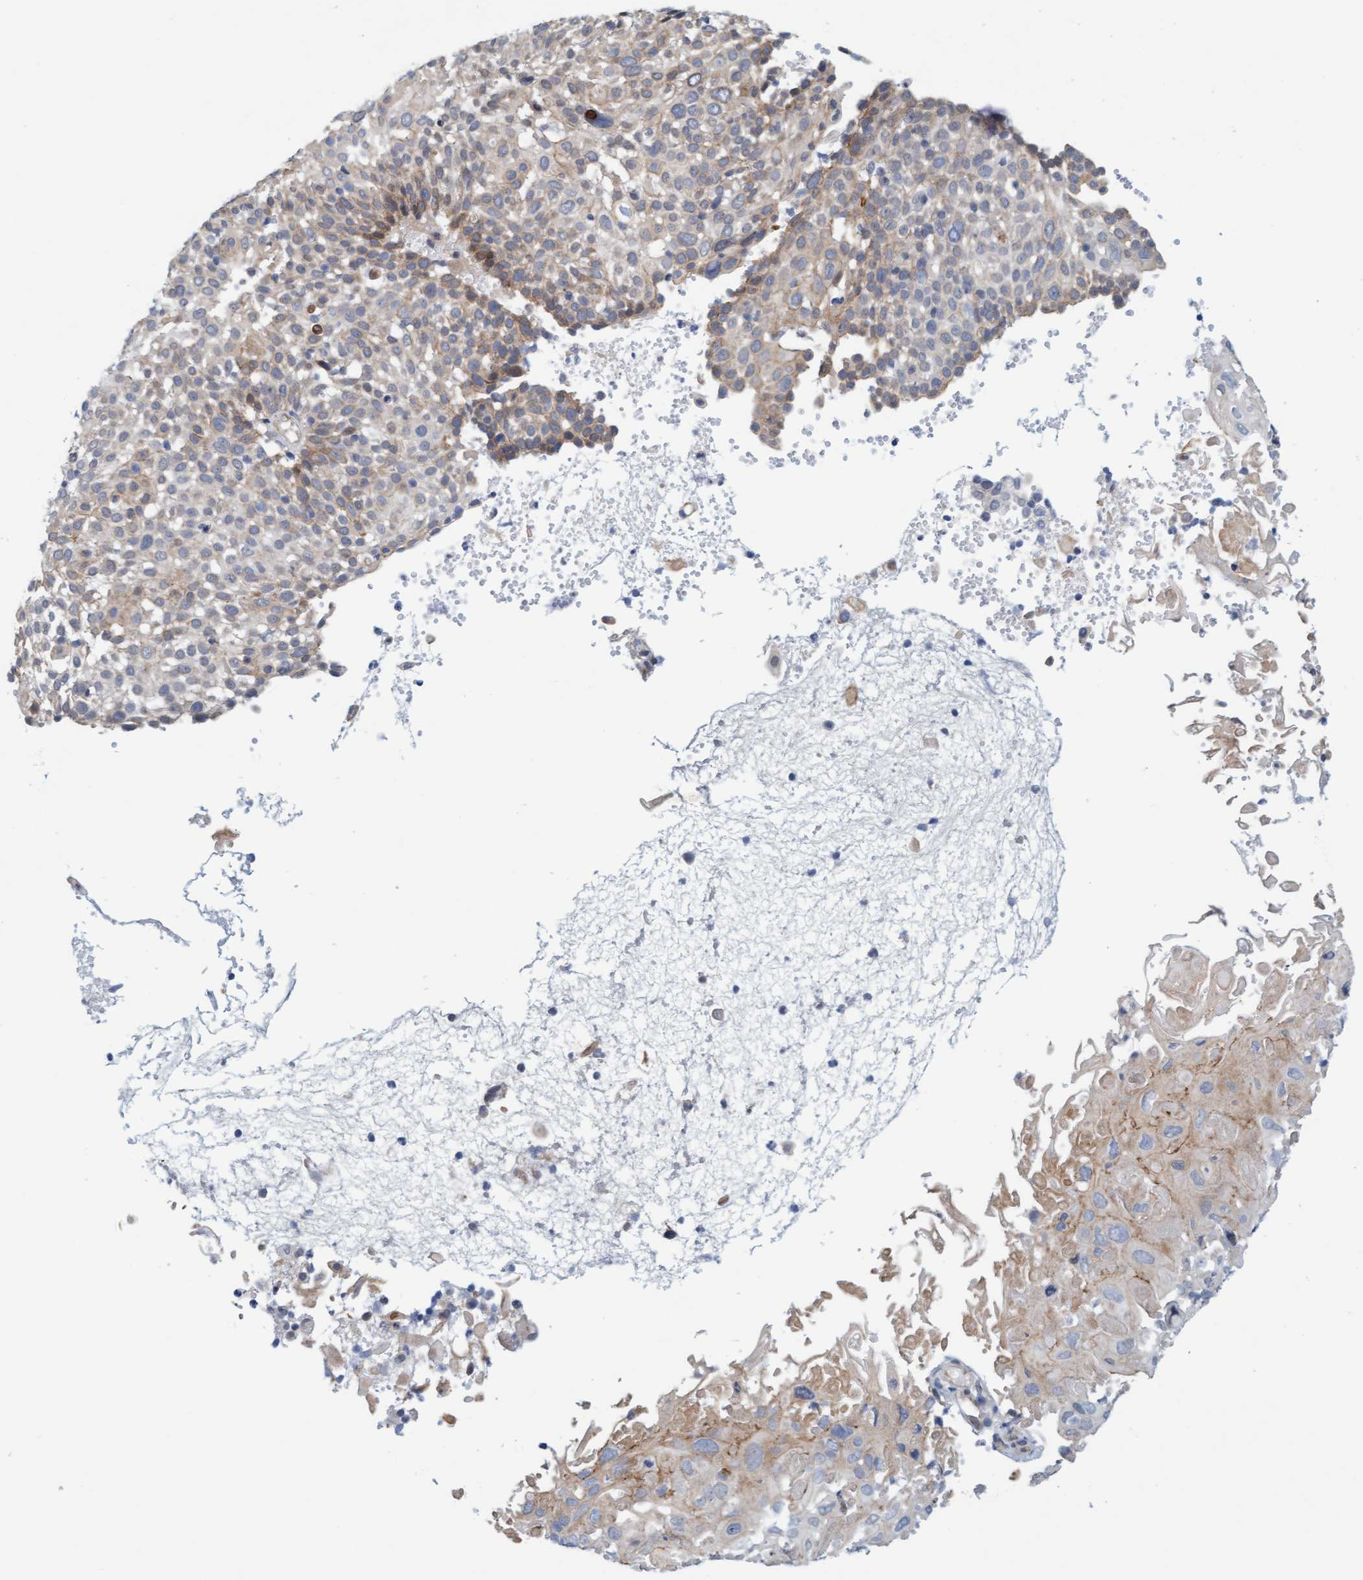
{"staining": {"intensity": "moderate", "quantity": "<25%", "location": "cytoplasmic/membranous"}, "tissue": "cervical cancer", "cell_type": "Tumor cells", "image_type": "cancer", "snomed": [{"axis": "morphology", "description": "Squamous cell carcinoma, NOS"}, {"axis": "topography", "description": "Cervix"}], "caption": "The immunohistochemical stain shows moderate cytoplasmic/membranous staining in tumor cells of cervical cancer tissue.", "gene": "KRBA2", "patient": {"sex": "female", "age": 74}}